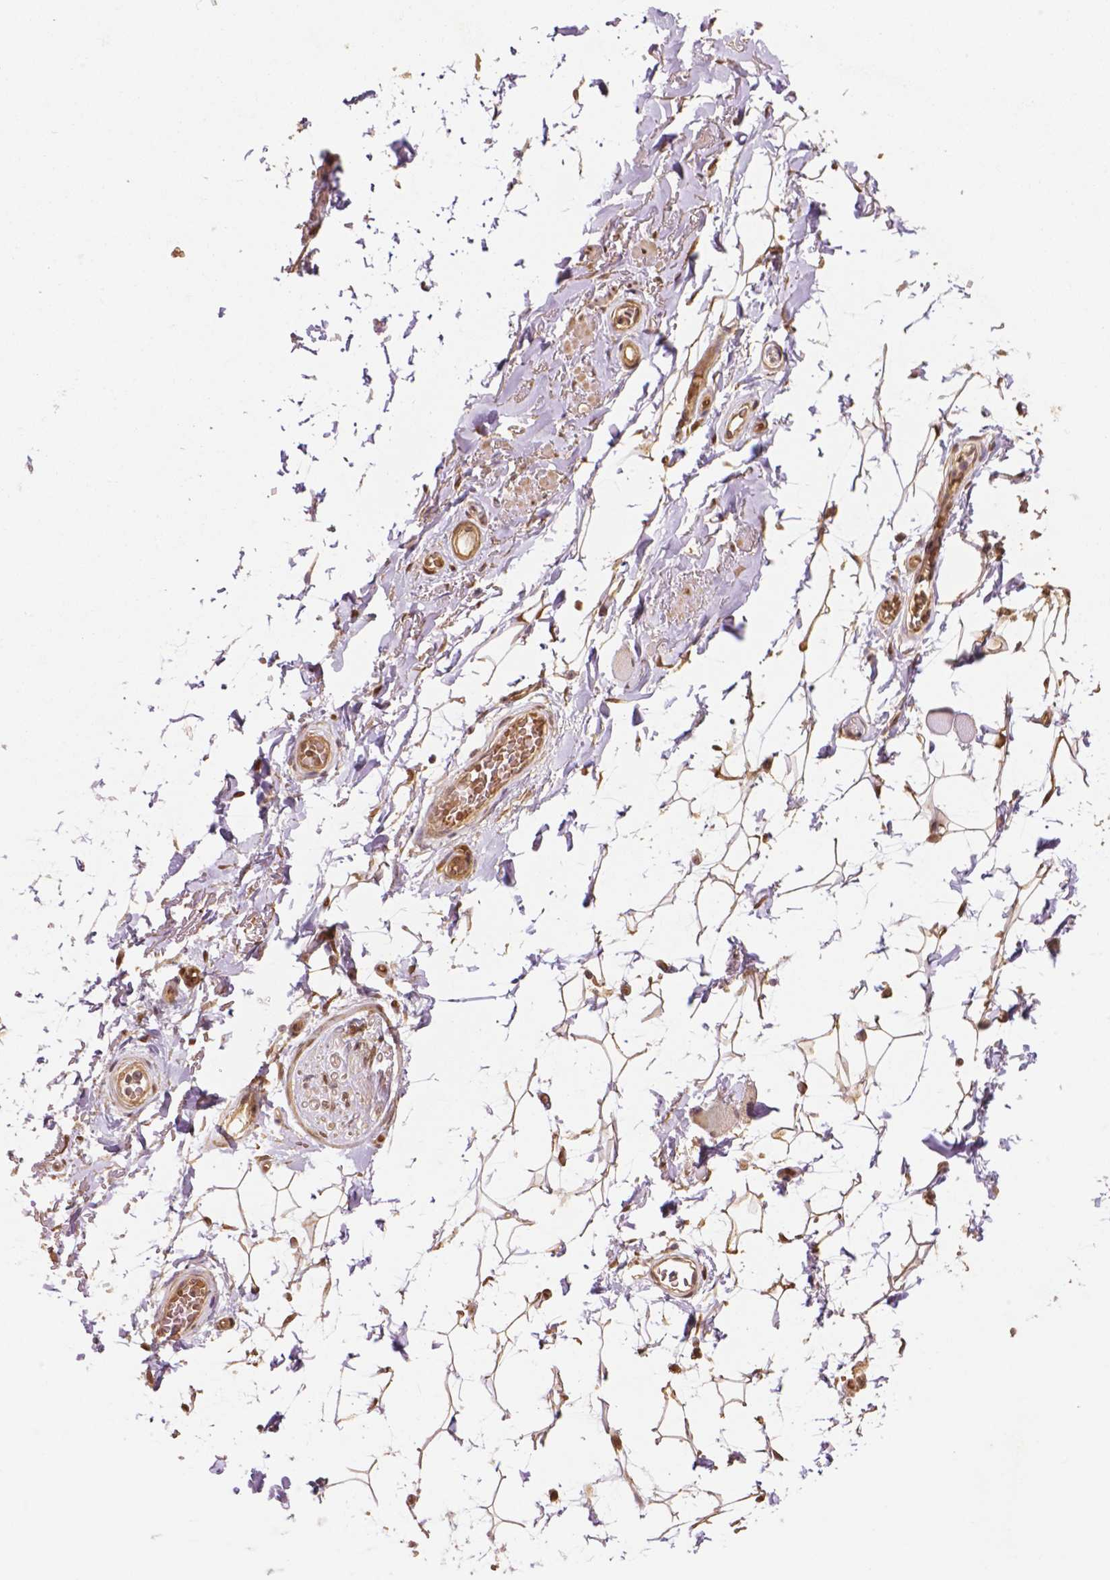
{"staining": {"intensity": "moderate", "quantity": ">75%", "location": "cytoplasmic/membranous,nuclear"}, "tissue": "adipose tissue", "cell_type": "Adipocytes", "image_type": "normal", "snomed": [{"axis": "morphology", "description": "Normal tissue, NOS"}, {"axis": "topography", "description": "Anal"}, {"axis": "topography", "description": "Peripheral nerve tissue"}], "caption": "A histopathology image of adipose tissue stained for a protein exhibits moderate cytoplasmic/membranous,nuclear brown staining in adipocytes. (Brightfield microscopy of DAB IHC at high magnification).", "gene": "YAP1", "patient": {"sex": "male", "age": 53}}